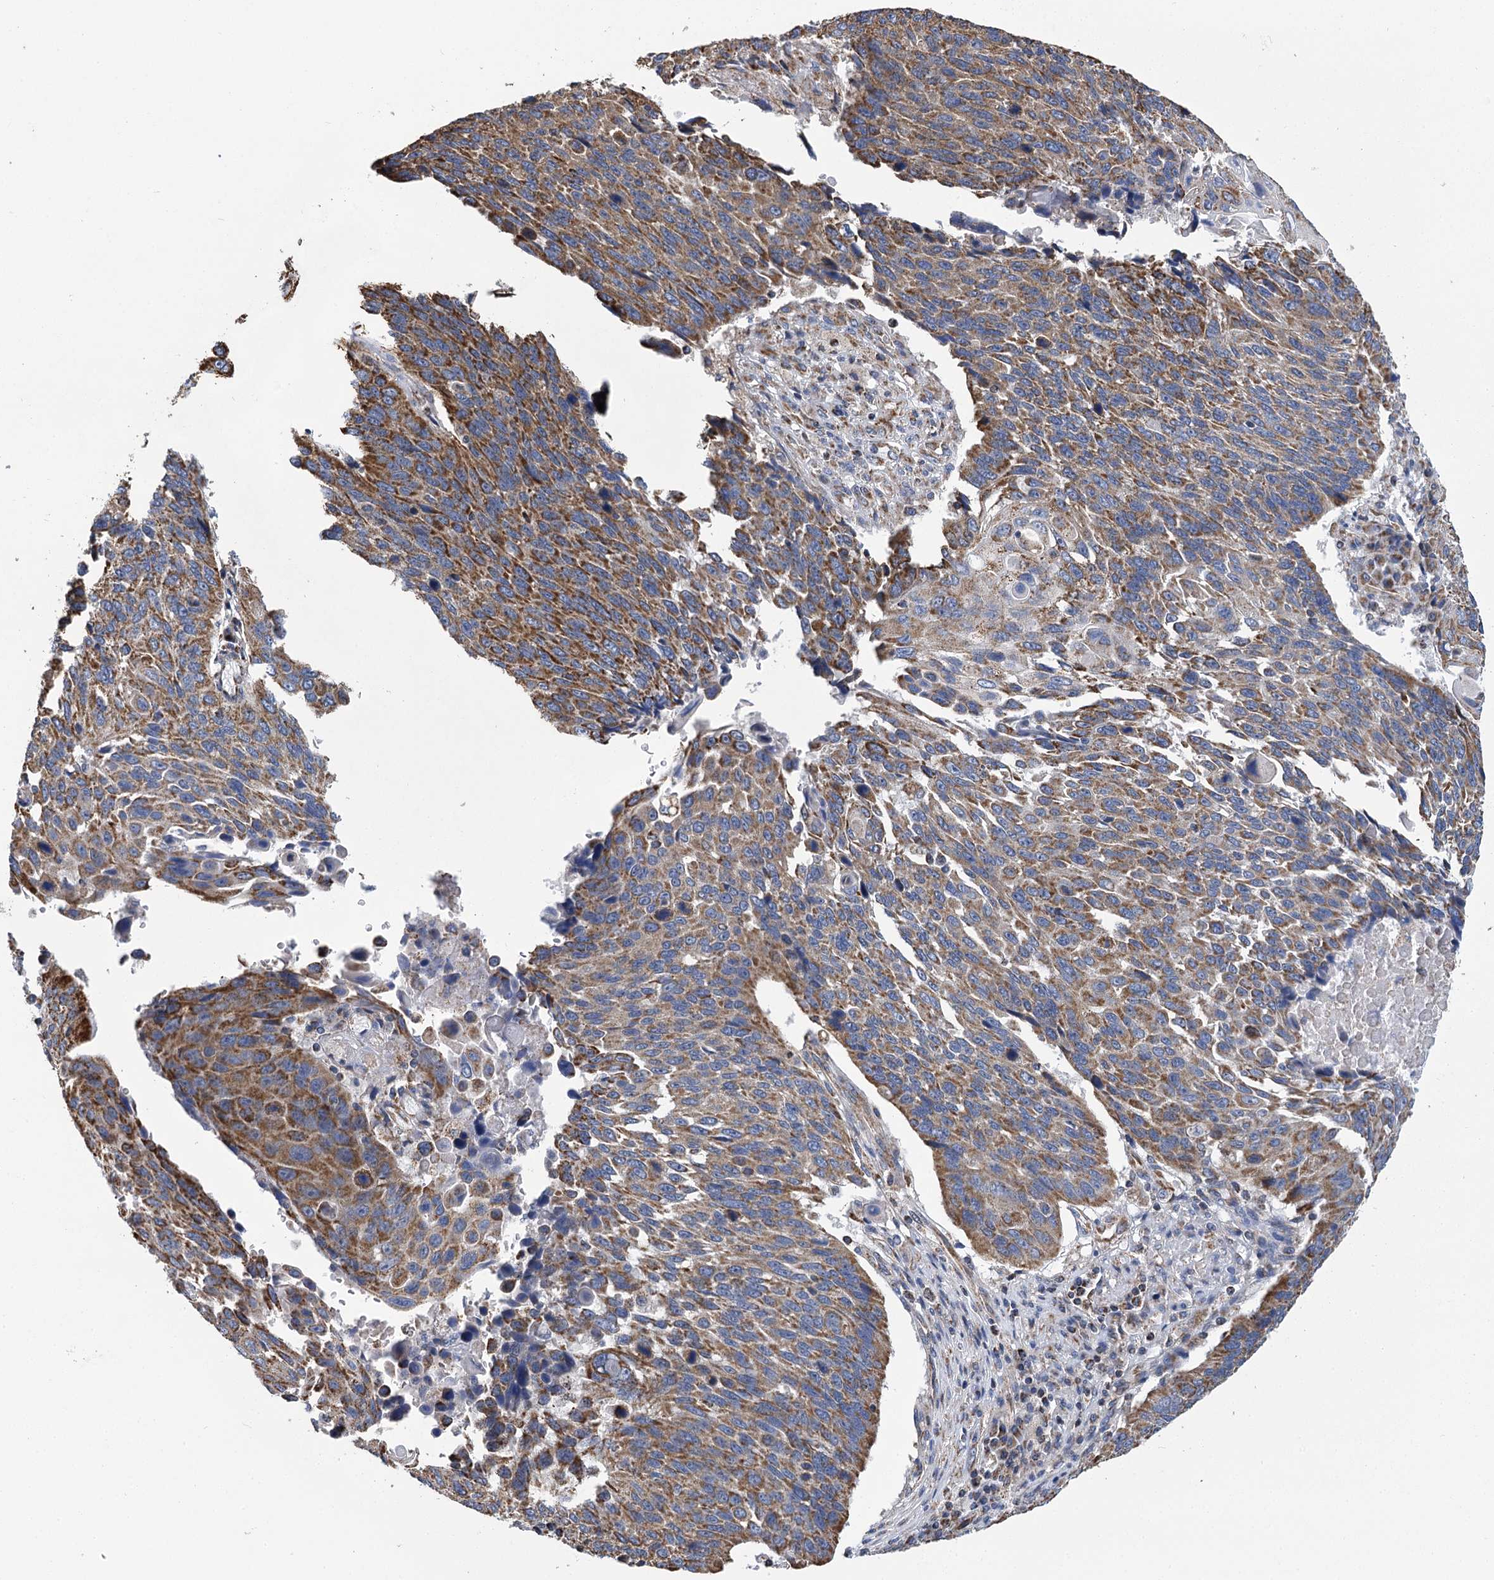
{"staining": {"intensity": "moderate", "quantity": ">75%", "location": "cytoplasmic/membranous"}, "tissue": "lung cancer", "cell_type": "Tumor cells", "image_type": "cancer", "snomed": [{"axis": "morphology", "description": "Squamous cell carcinoma, NOS"}, {"axis": "topography", "description": "Lung"}], "caption": "High-magnification brightfield microscopy of lung squamous cell carcinoma stained with DAB (3,3'-diaminobenzidine) (brown) and counterstained with hematoxylin (blue). tumor cells exhibit moderate cytoplasmic/membranous staining is present in about>75% of cells.", "gene": "CCDC73", "patient": {"sex": "male", "age": 66}}